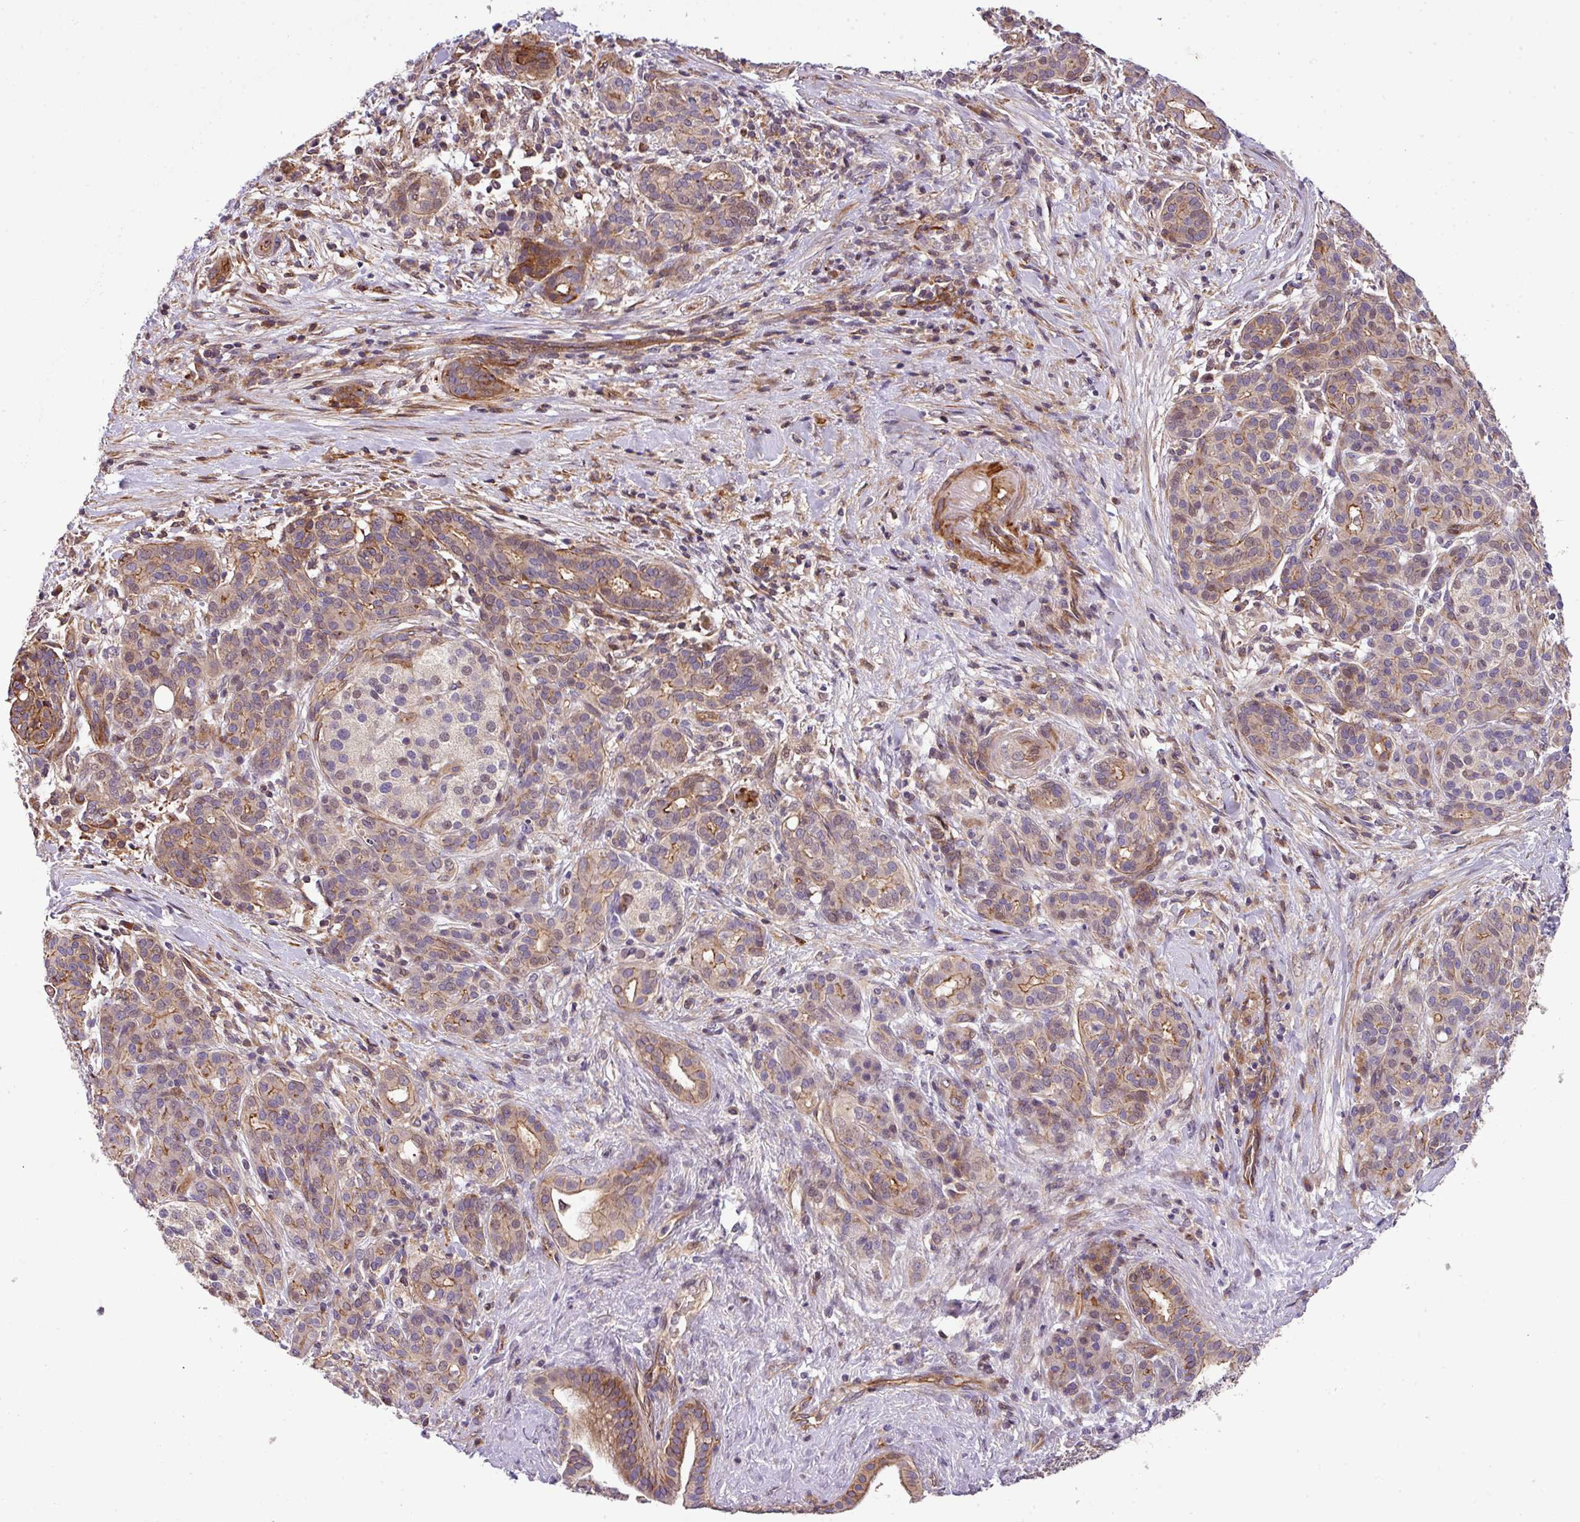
{"staining": {"intensity": "moderate", "quantity": "25%-75%", "location": "cytoplasmic/membranous"}, "tissue": "pancreatic cancer", "cell_type": "Tumor cells", "image_type": "cancer", "snomed": [{"axis": "morphology", "description": "Adenocarcinoma, NOS"}, {"axis": "topography", "description": "Pancreas"}], "caption": "Immunohistochemistry staining of pancreatic adenocarcinoma, which shows medium levels of moderate cytoplasmic/membranous staining in about 25%-75% of tumor cells indicating moderate cytoplasmic/membranous protein positivity. The staining was performed using DAB (3,3'-diaminobenzidine) (brown) for protein detection and nuclei were counterstained in hematoxylin (blue).", "gene": "CASS4", "patient": {"sex": "male", "age": 44}}